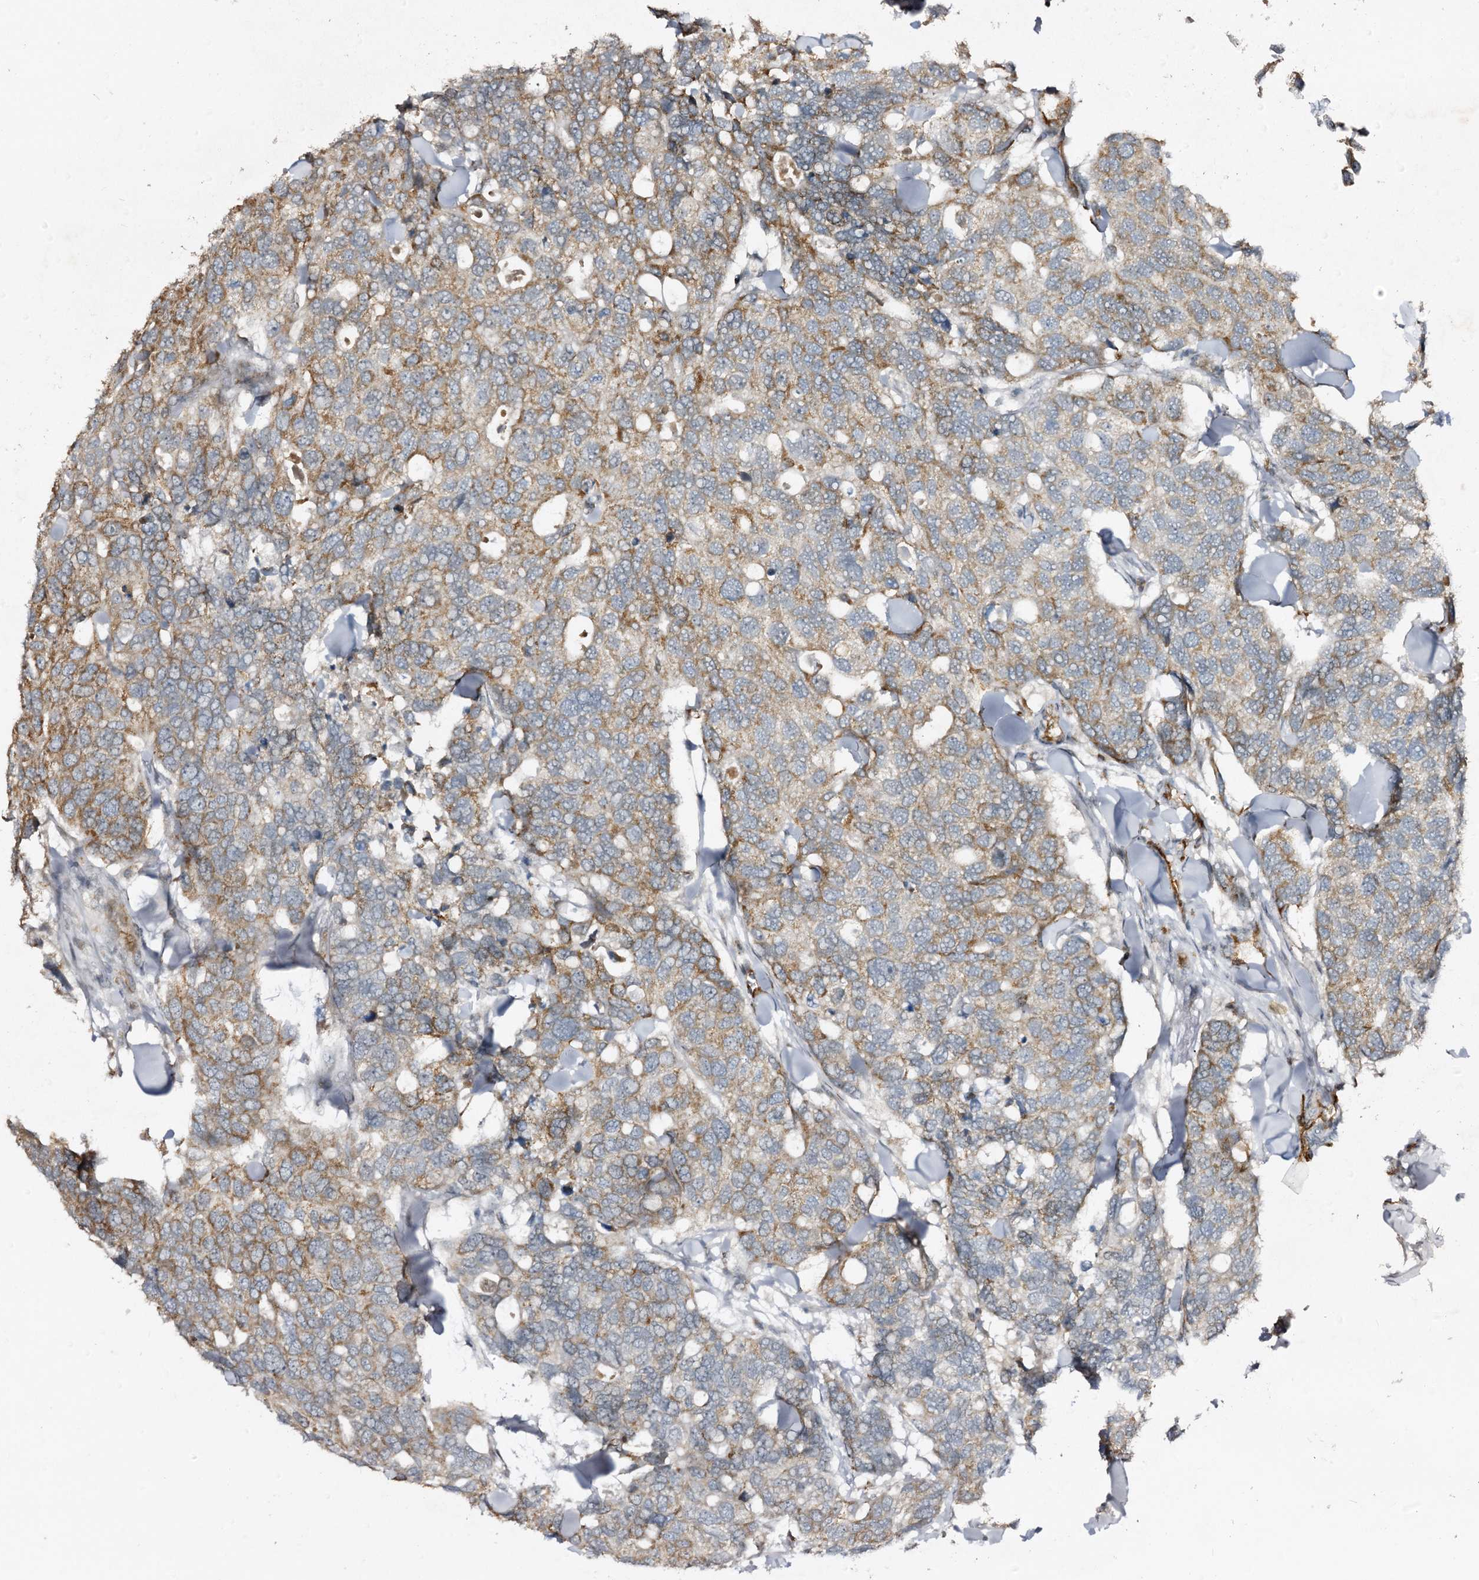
{"staining": {"intensity": "weak", "quantity": "25%-75%", "location": "cytoplasmic/membranous"}, "tissue": "breast cancer", "cell_type": "Tumor cells", "image_type": "cancer", "snomed": [{"axis": "morphology", "description": "Duct carcinoma"}, {"axis": "topography", "description": "Breast"}], "caption": "Immunohistochemical staining of breast infiltrating ductal carcinoma displays weak cytoplasmic/membranous protein staining in approximately 25%-75% of tumor cells. (DAB IHC, brown staining for protein, blue staining for nuclei).", "gene": "CBR4", "patient": {"sex": "female", "age": 83}}